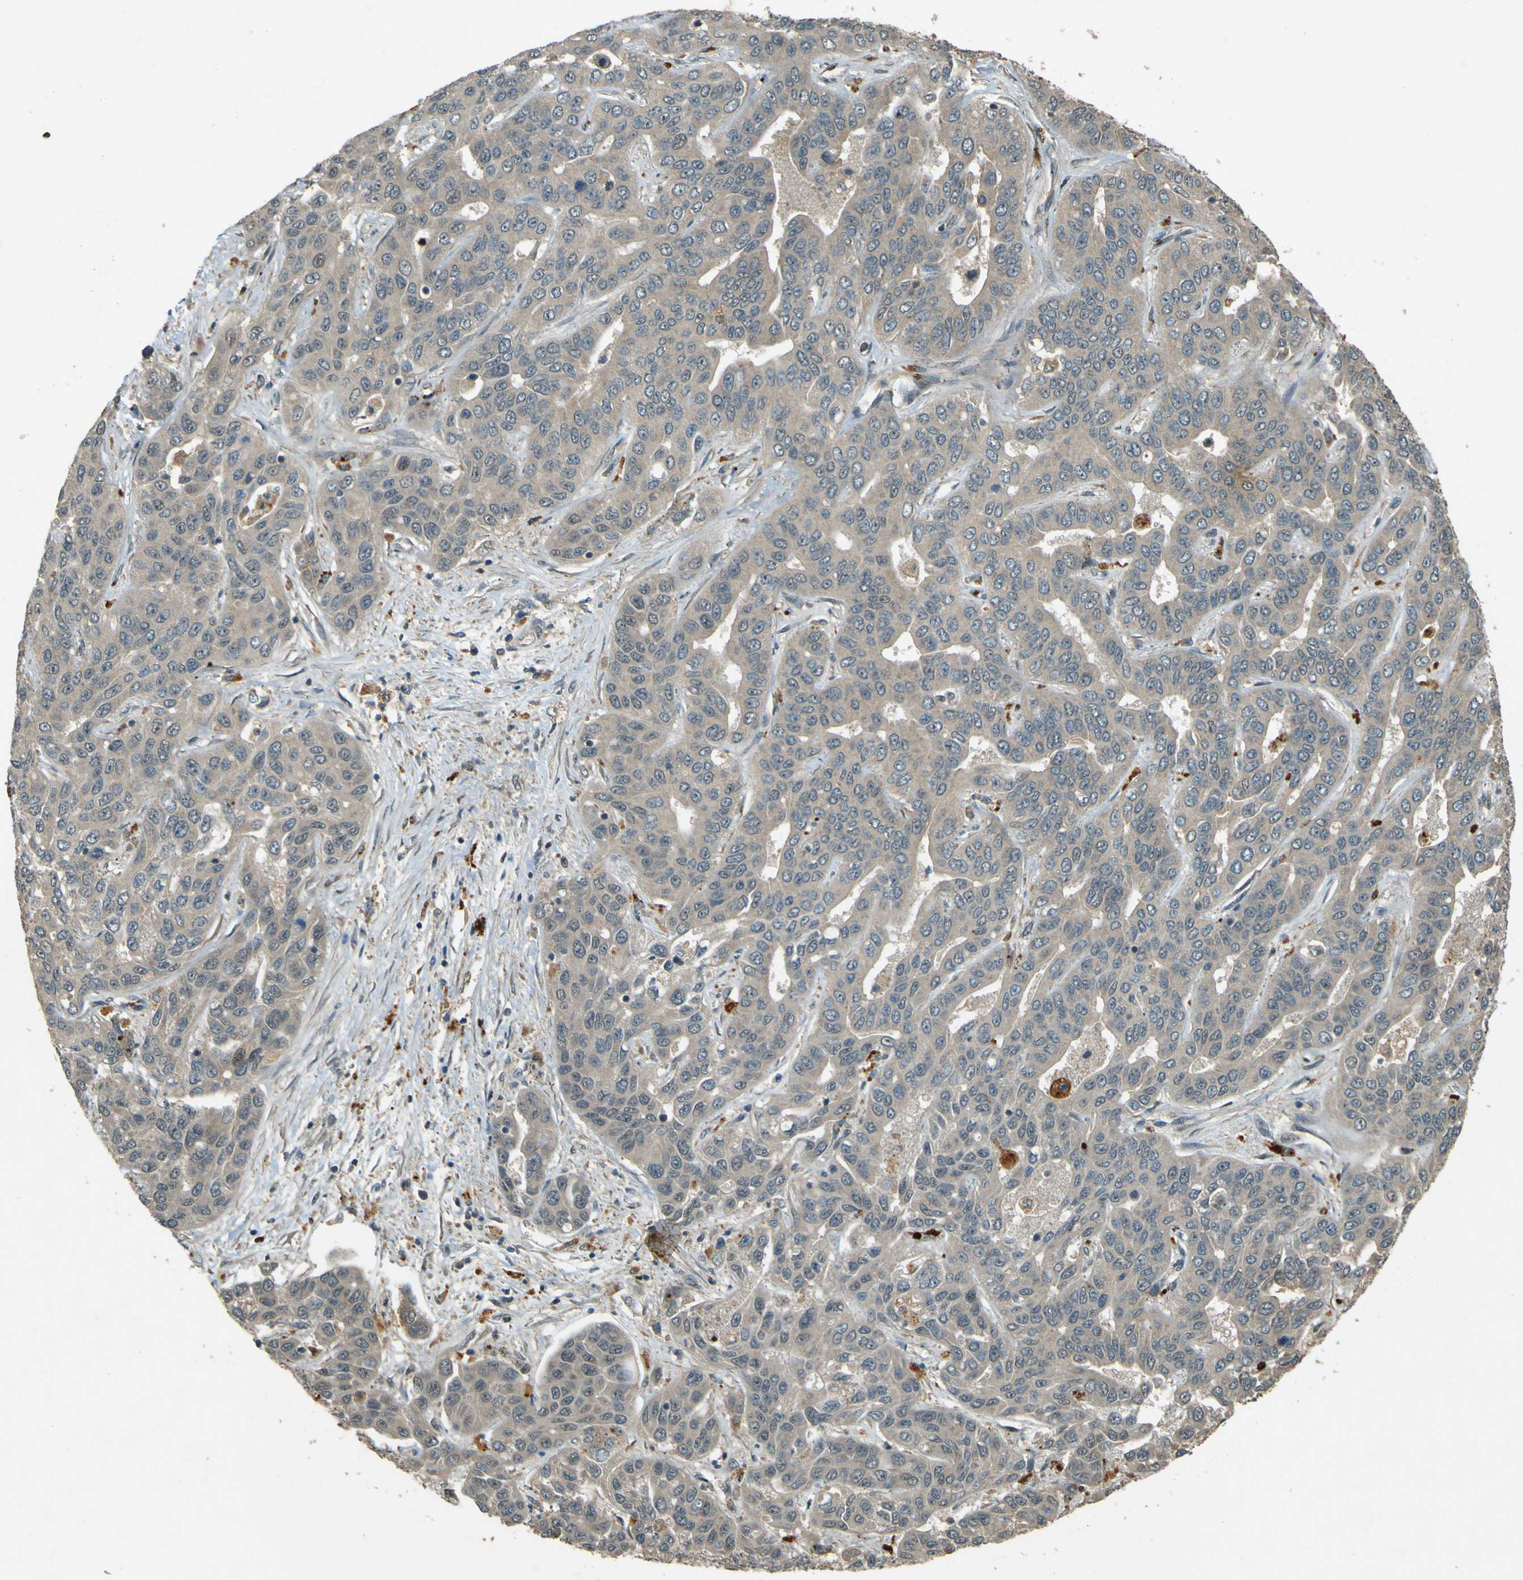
{"staining": {"intensity": "weak", "quantity": ">75%", "location": "cytoplasmic/membranous"}, "tissue": "liver cancer", "cell_type": "Tumor cells", "image_type": "cancer", "snomed": [{"axis": "morphology", "description": "Cholangiocarcinoma"}, {"axis": "topography", "description": "Liver"}], "caption": "Human liver cancer stained for a protein (brown) reveals weak cytoplasmic/membranous positive expression in approximately >75% of tumor cells.", "gene": "MPDZ", "patient": {"sex": "female", "age": 52}}